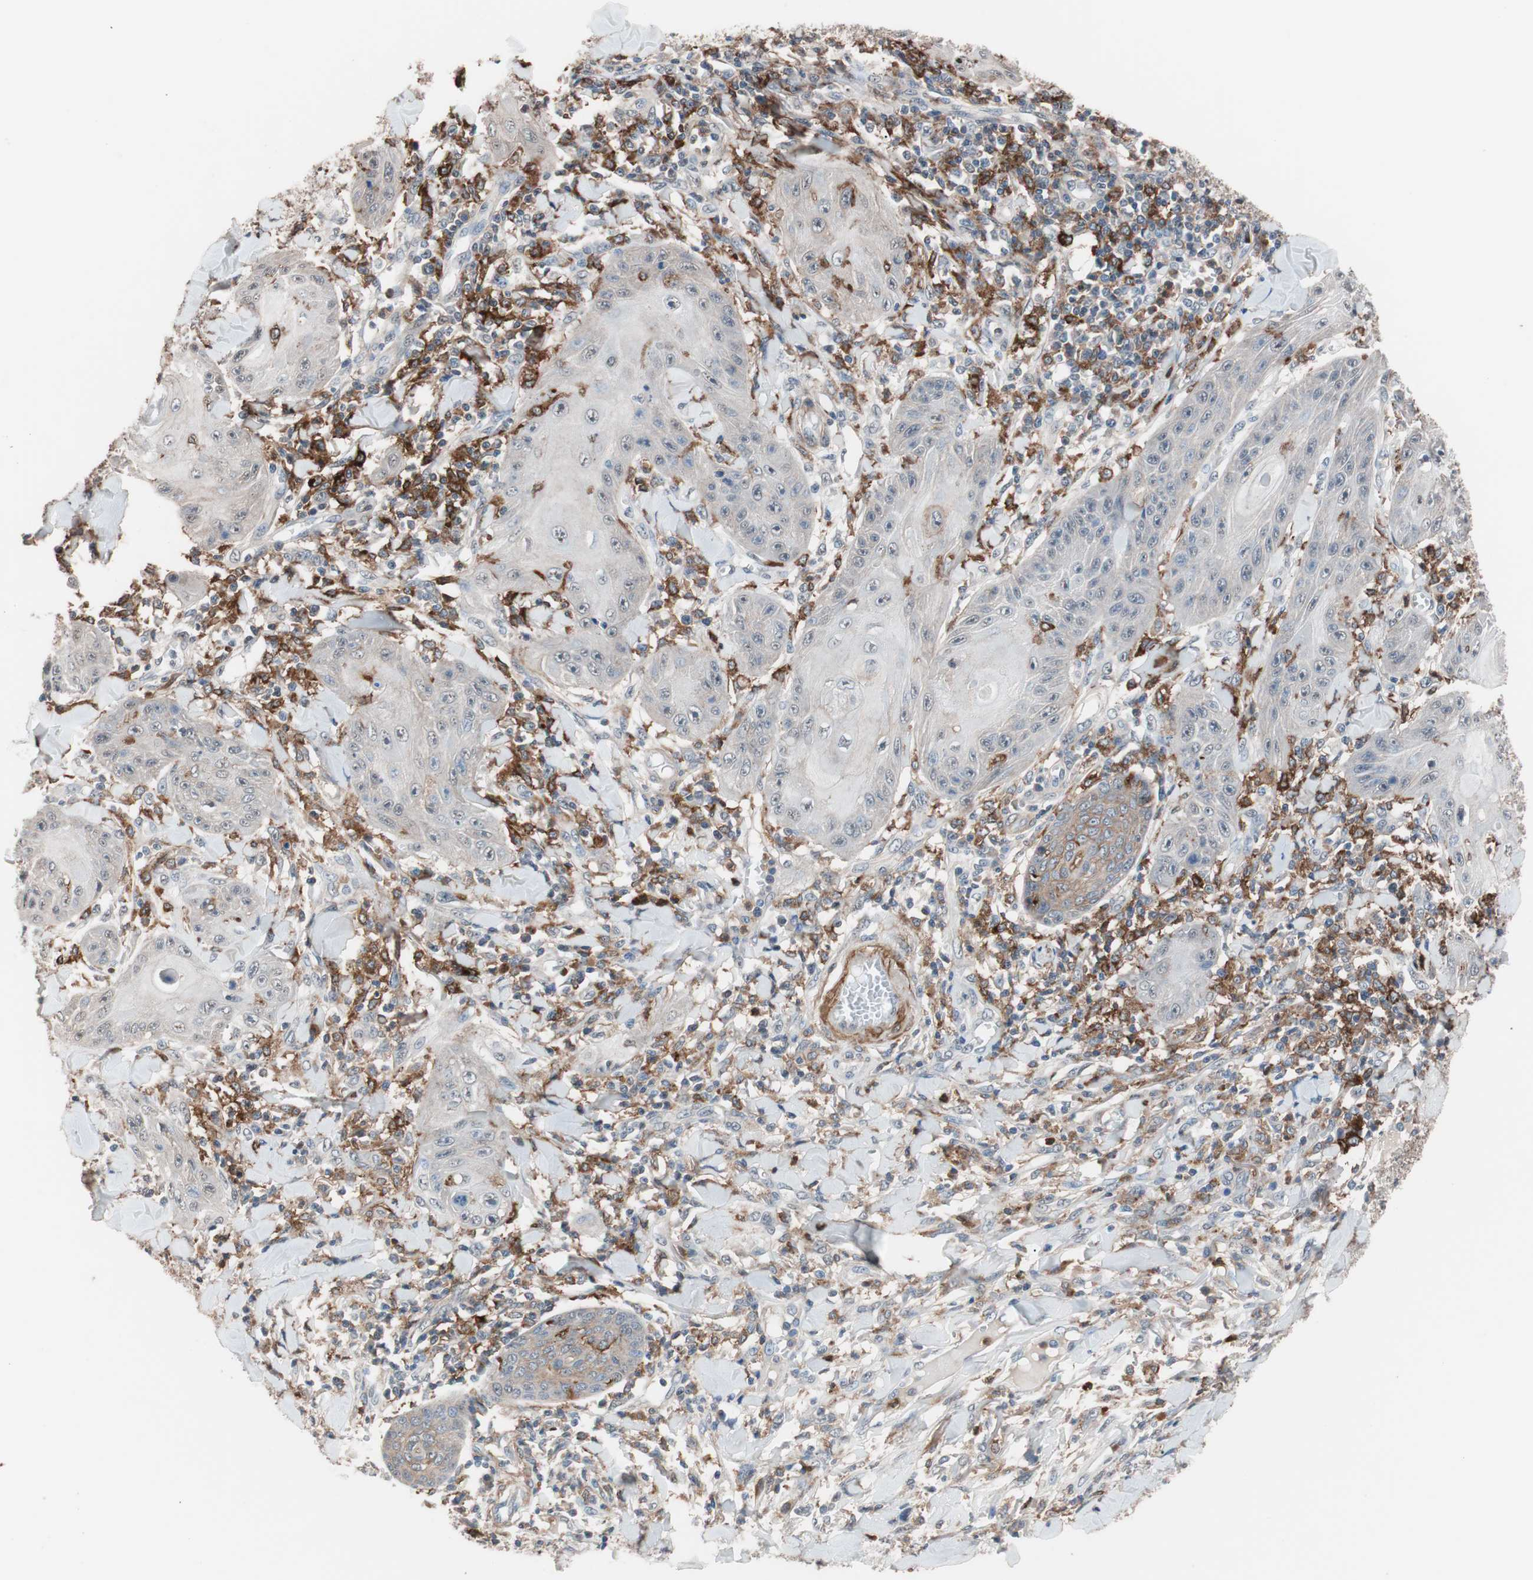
{"staining": {"intensity": "weak", "quantity": "<25%", "location": "cytoplasmic/membranous"}, "tissue": "skin cancer", "cell_type": "Tumor cells", "image_type": "cancer", "snomed": [{"axis": "morphology", "description": "Squamous cell carcinoma, NOS"}, {"axis": "topography", "description": "Skin"}], "caption": "An immunohistochemistry image of squamous cell carcinoma (skin) is shown. There is no staining in tumor cells of squamous cell carcinoma (skin).", "gene": "LITAF", "patient": {"sex": "female", "age": 78}}